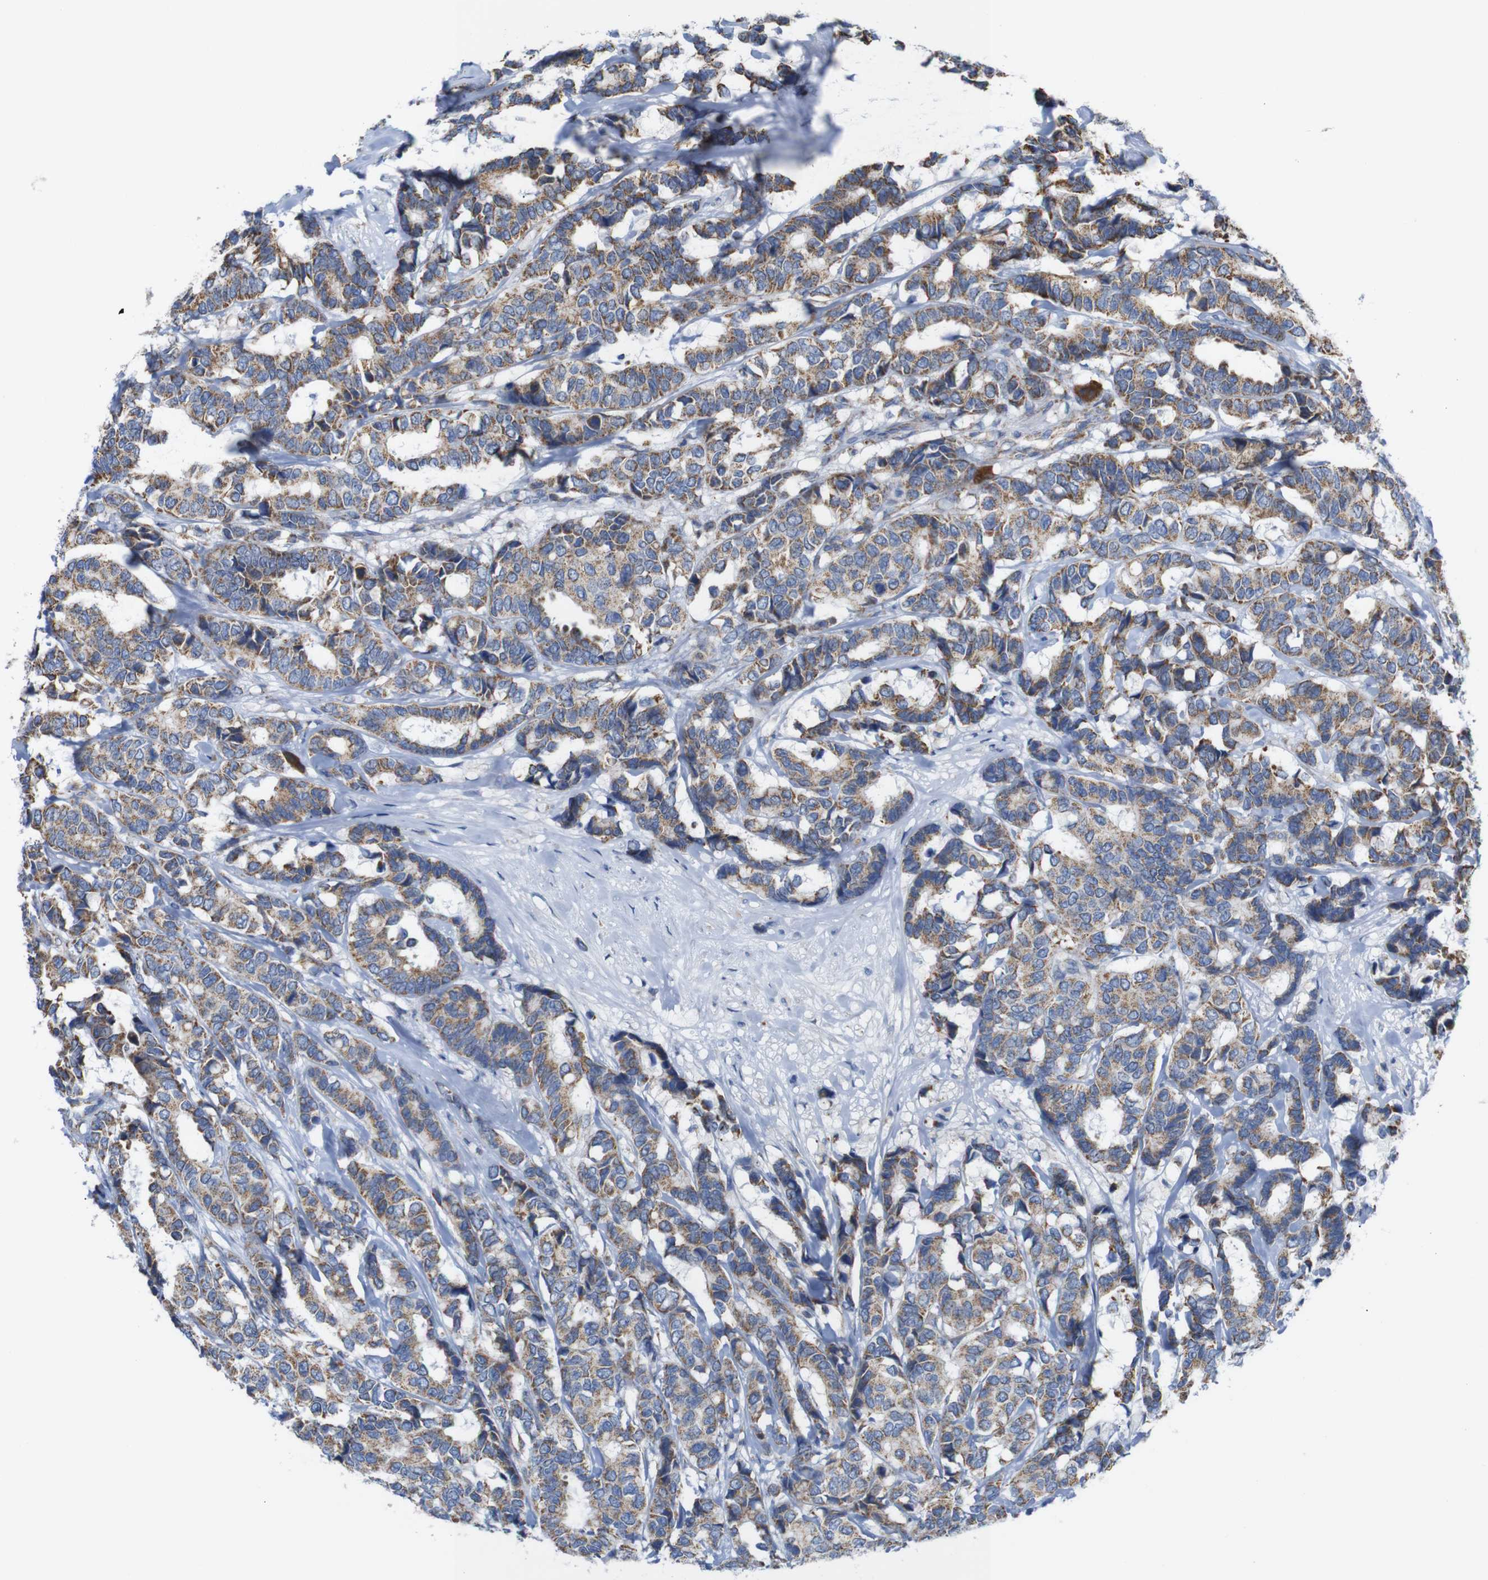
{"staining": {"intensity": "moderate", "quantity": ">75%", "location": "cytoplasmic/membranous"}, "tissue": "breast cancer", "cell_type": "Tumor cells", "image_type": "cancer", "snomed": [{"axis": "morphology", "description": "Duct carcinoma"}, {"axis": "topography", "description": "Breast"}], "caption": "Moderate cytoplasmic/membranous protein positivity is present in approximately >75% of tumor cells in breast cancer. The protein is stained brown, and the nuclei are stained in blue (DAB (3,3'-diaminobenzidine) IHC with brightfield microscopy, high magnification).", "gene": "FAM171B", "patient": {"sex": "female", "age": 87}}